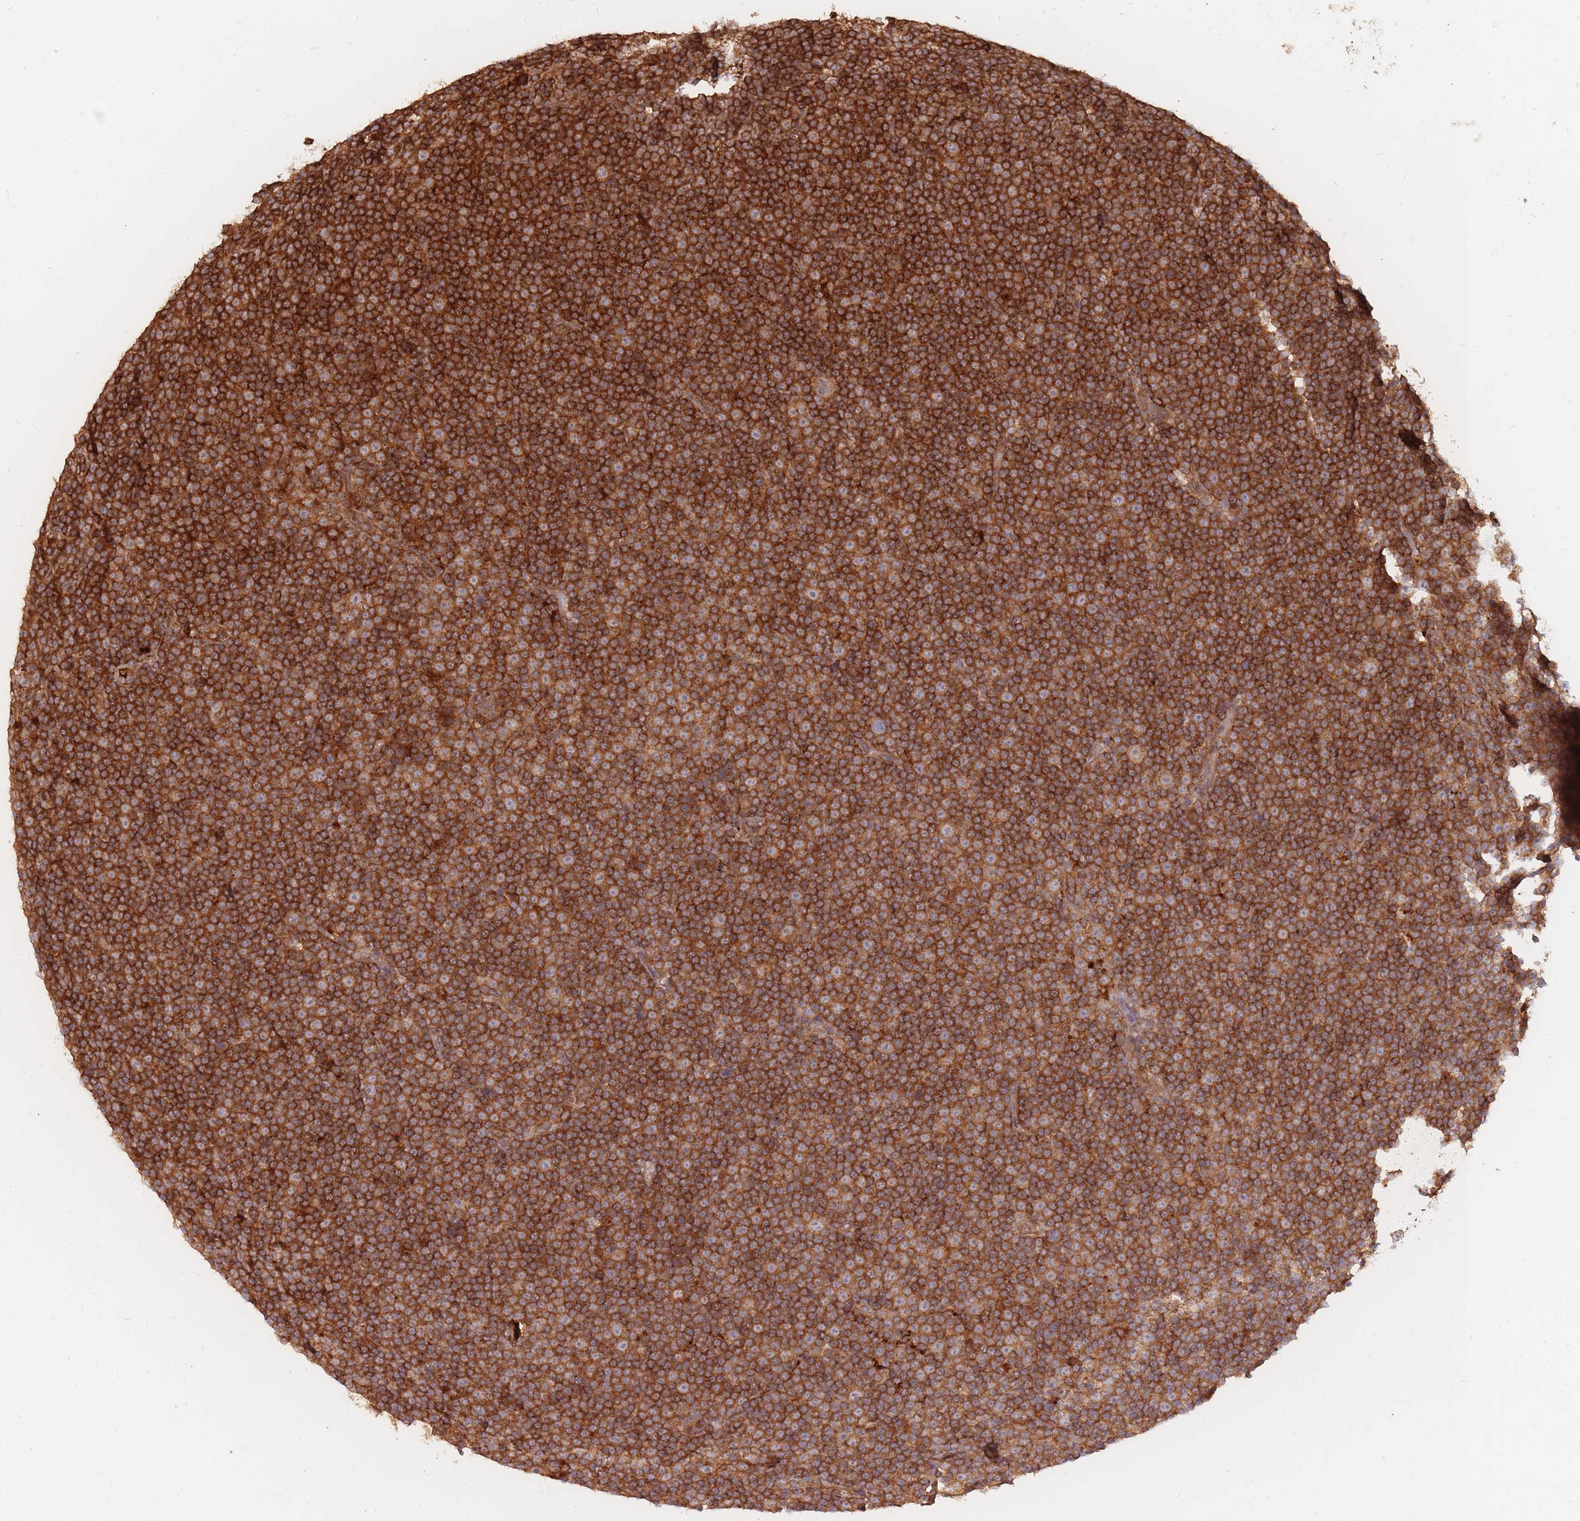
{"staining": {"intensity": "strong", "quantity": ">75%", "location": "cytoplasmic/membranous"}, "tissue": "lymphoma", "cell_type": "Tumor cells", "image_type": "cancer", "snomed": [{"axis": "morphology", "description": "Malignant lymphoma, non-Hodgkin's type, Low grade"}, {"axis": "topography", "description": "Lymph node"}], "caption": "High-magnification brightfield microscopy of malignant lymphoma, non-Hodgkin's type (low-grade) stained with DAB (3,3'-diaminobenzidine) (brown) and counterstained with hematoxylin (blue). tumor cells exhibit strong cytoplasmic/membranous expression is identified in about>75% of cells.", "gene": "RASSF2", "patient": {"sex": "female", "age": 67}}